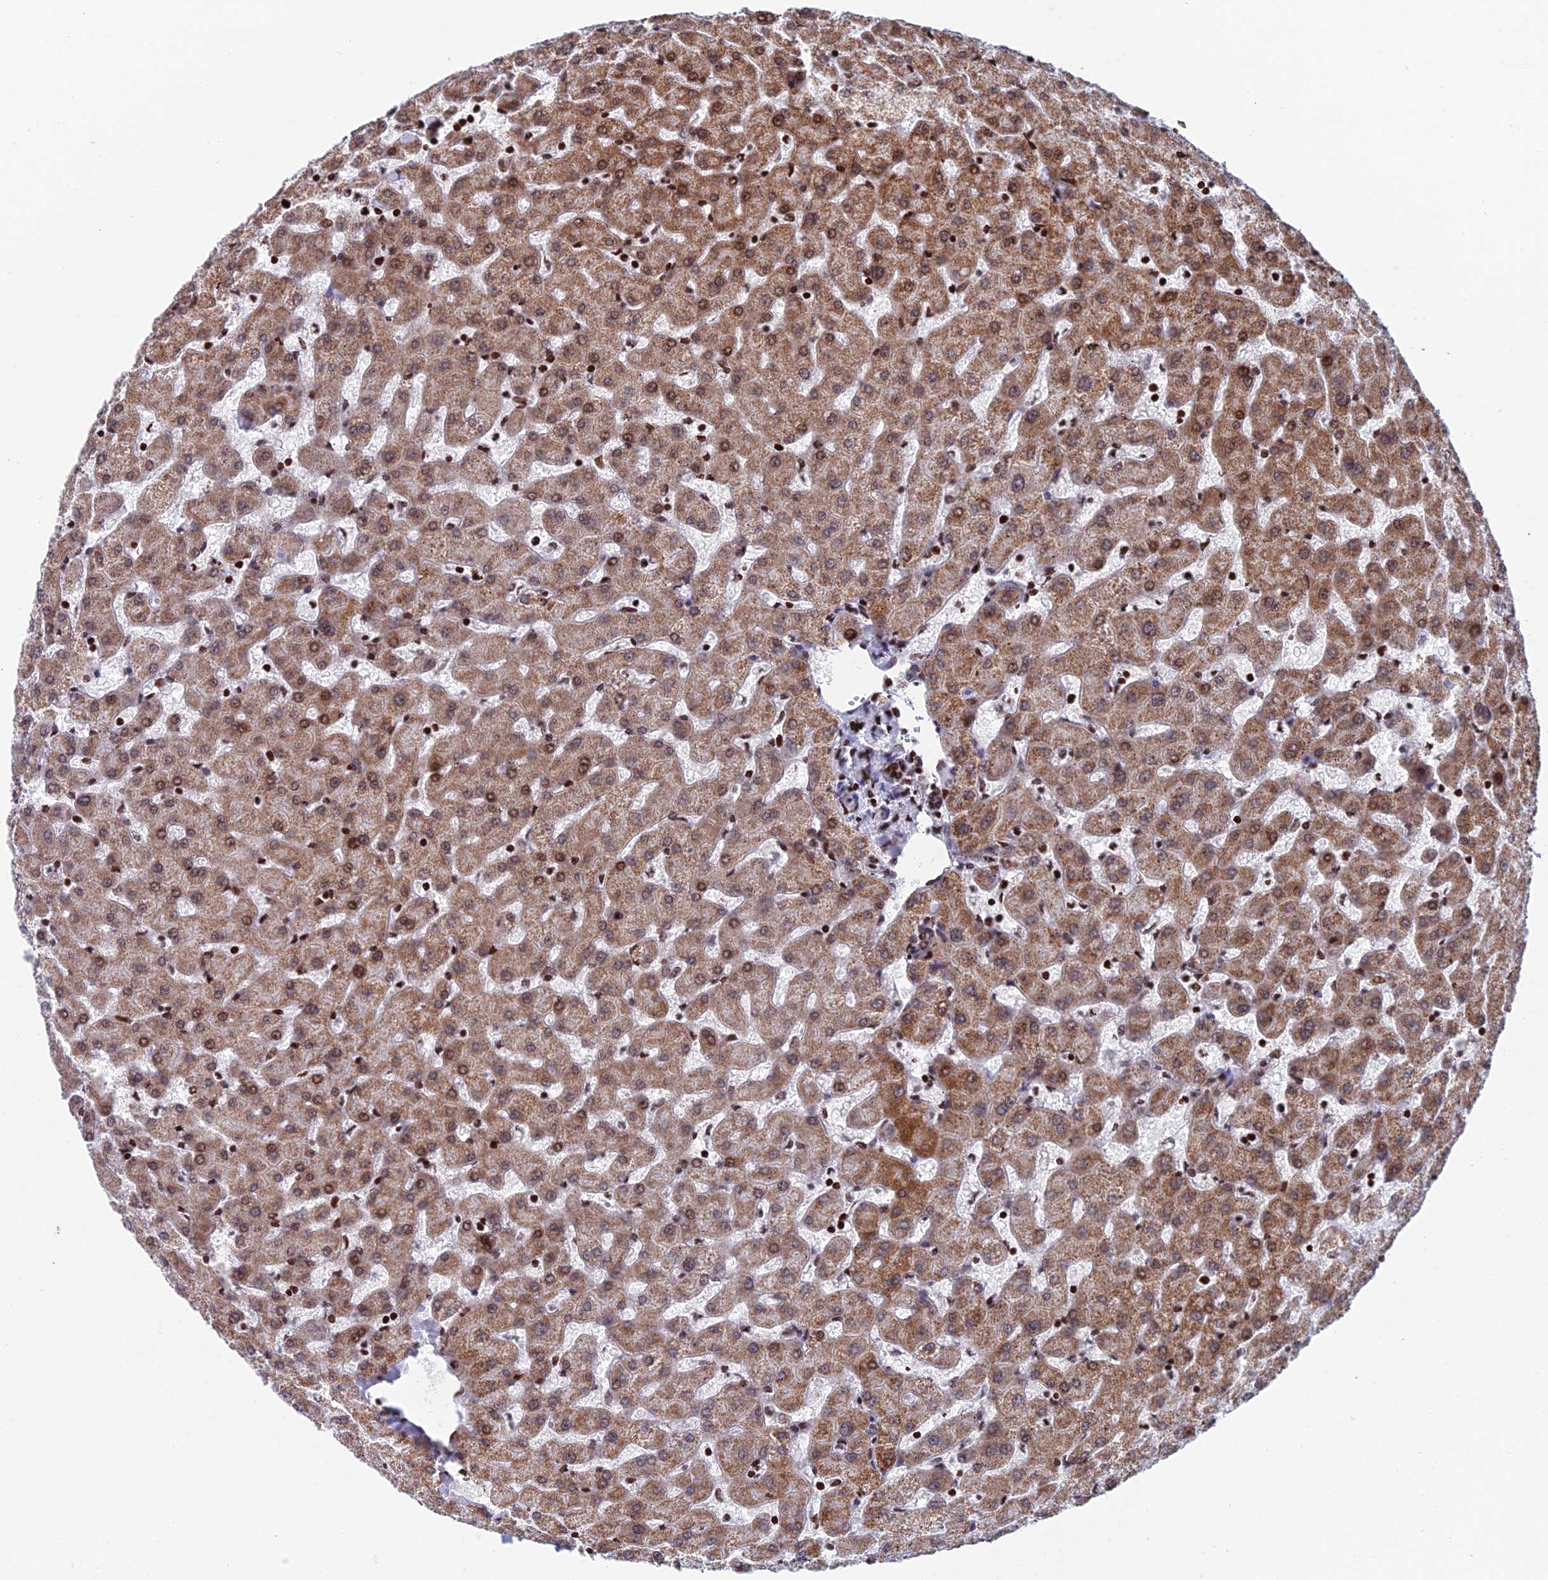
{"staining": {"intensity": "moderate", "quantity": ">75%", "location": "nuclear"}, "tissue": "liver", "cell_type": "Cholangiocytes", "image_type": "normal", "snomed": [{"axis": "morphology", "description": "Normal tissue, NOS"}, {"axis": "topography", "description": "Liver"}], "caption": "Protein staining of normal liver demonstrates moderate nuclear staining in about >75% of cholangiocytes.", "gene": "AFF3", "patient": {"sex": "female", "age": 63}}